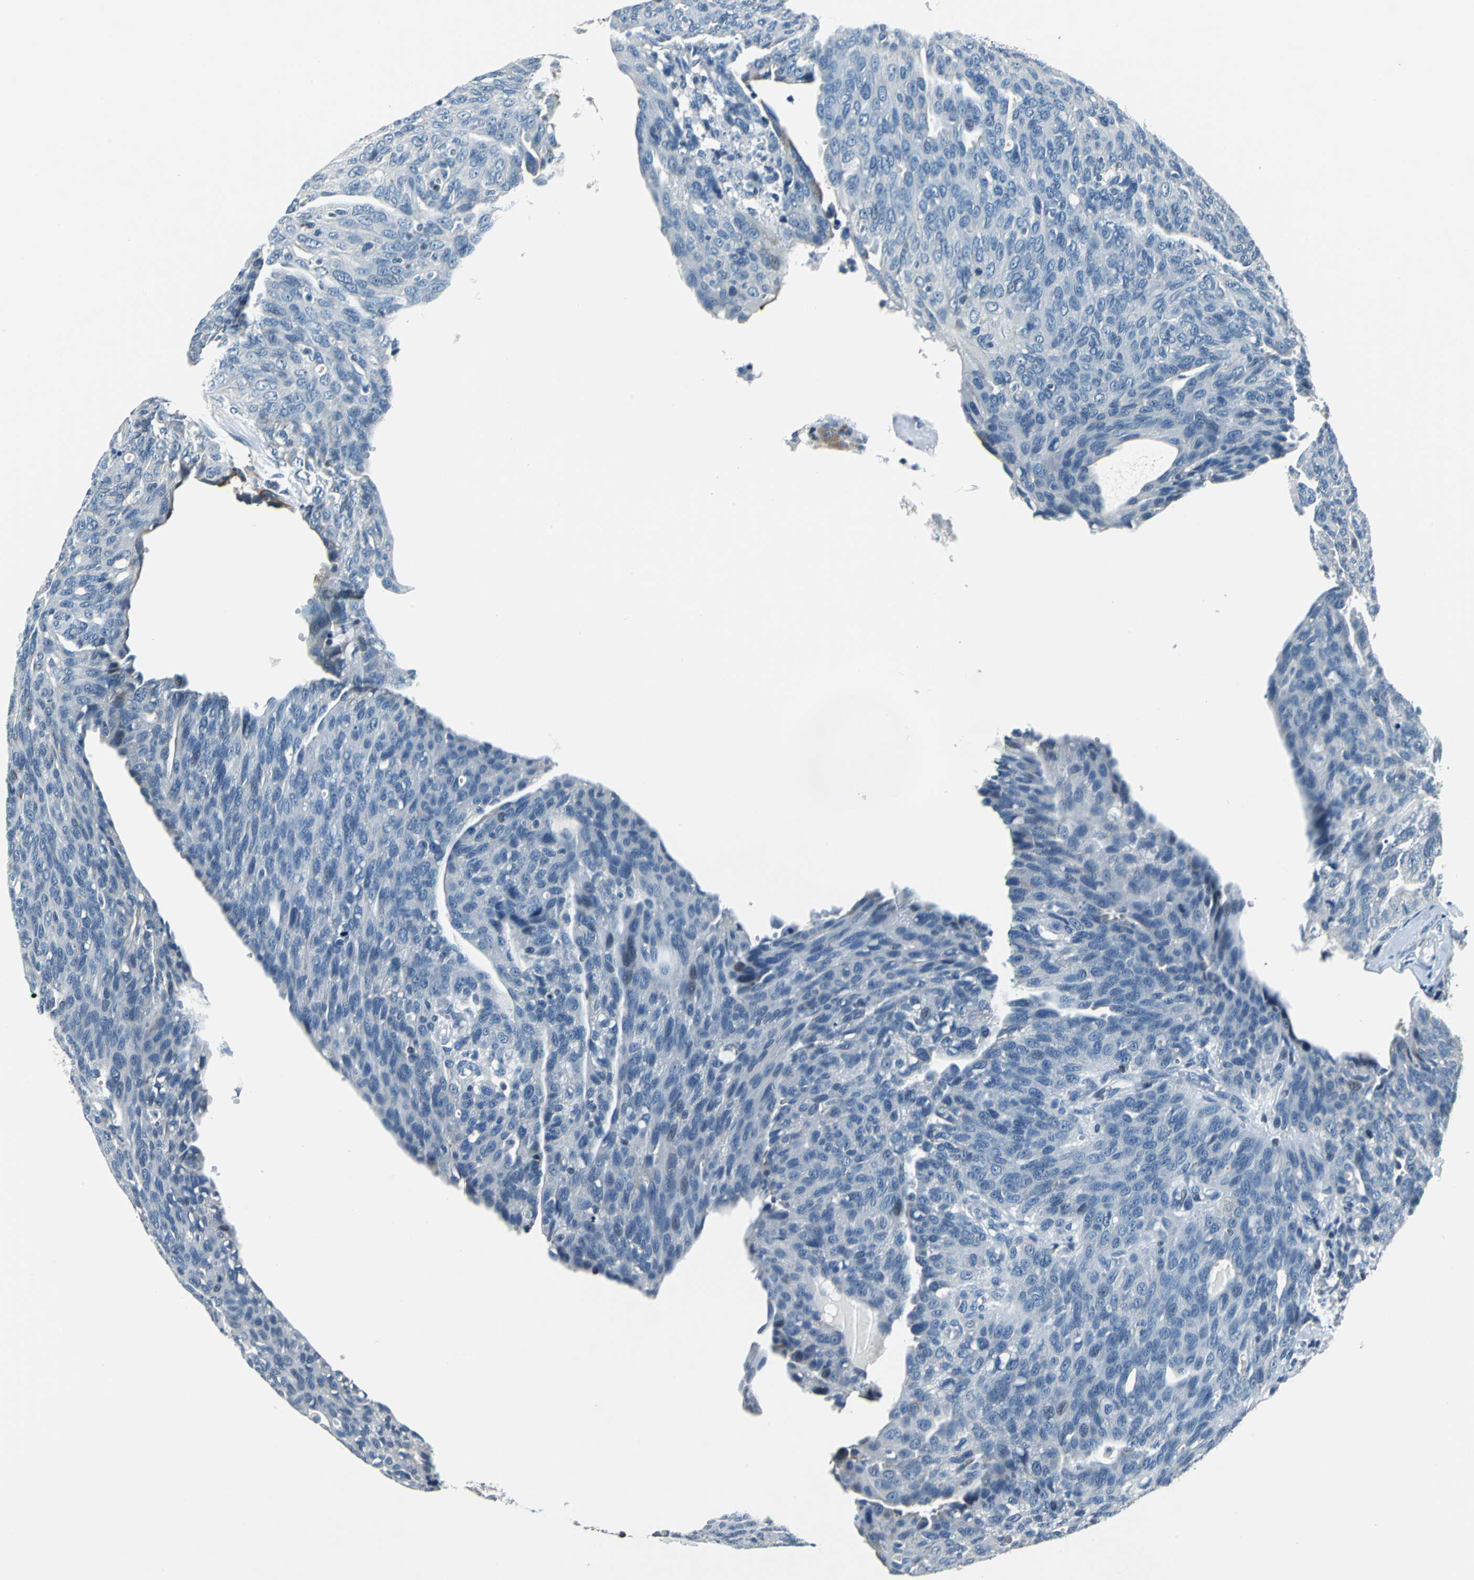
{"staining": {"intensity": "negative", "quantity": "none", "location": "none"}, "tissue": "ovarian cancer", "cell_type": "Tumor cells", "image_type": "cancer", "snomed": [{"axis": "morphology", "description": "Carcinoma, endometroid"}, {"axis": "topography", "description": "Ovary"}], "caption": "Immunohistochemistry (IHC) histopathology image of ovarian cancer stained for a protein (brown), which reveals no staining in tumor cells. Nuclei are stained in blue.", "gene": "HCFC2", "patient": {"sex": "female", "age": 60}}